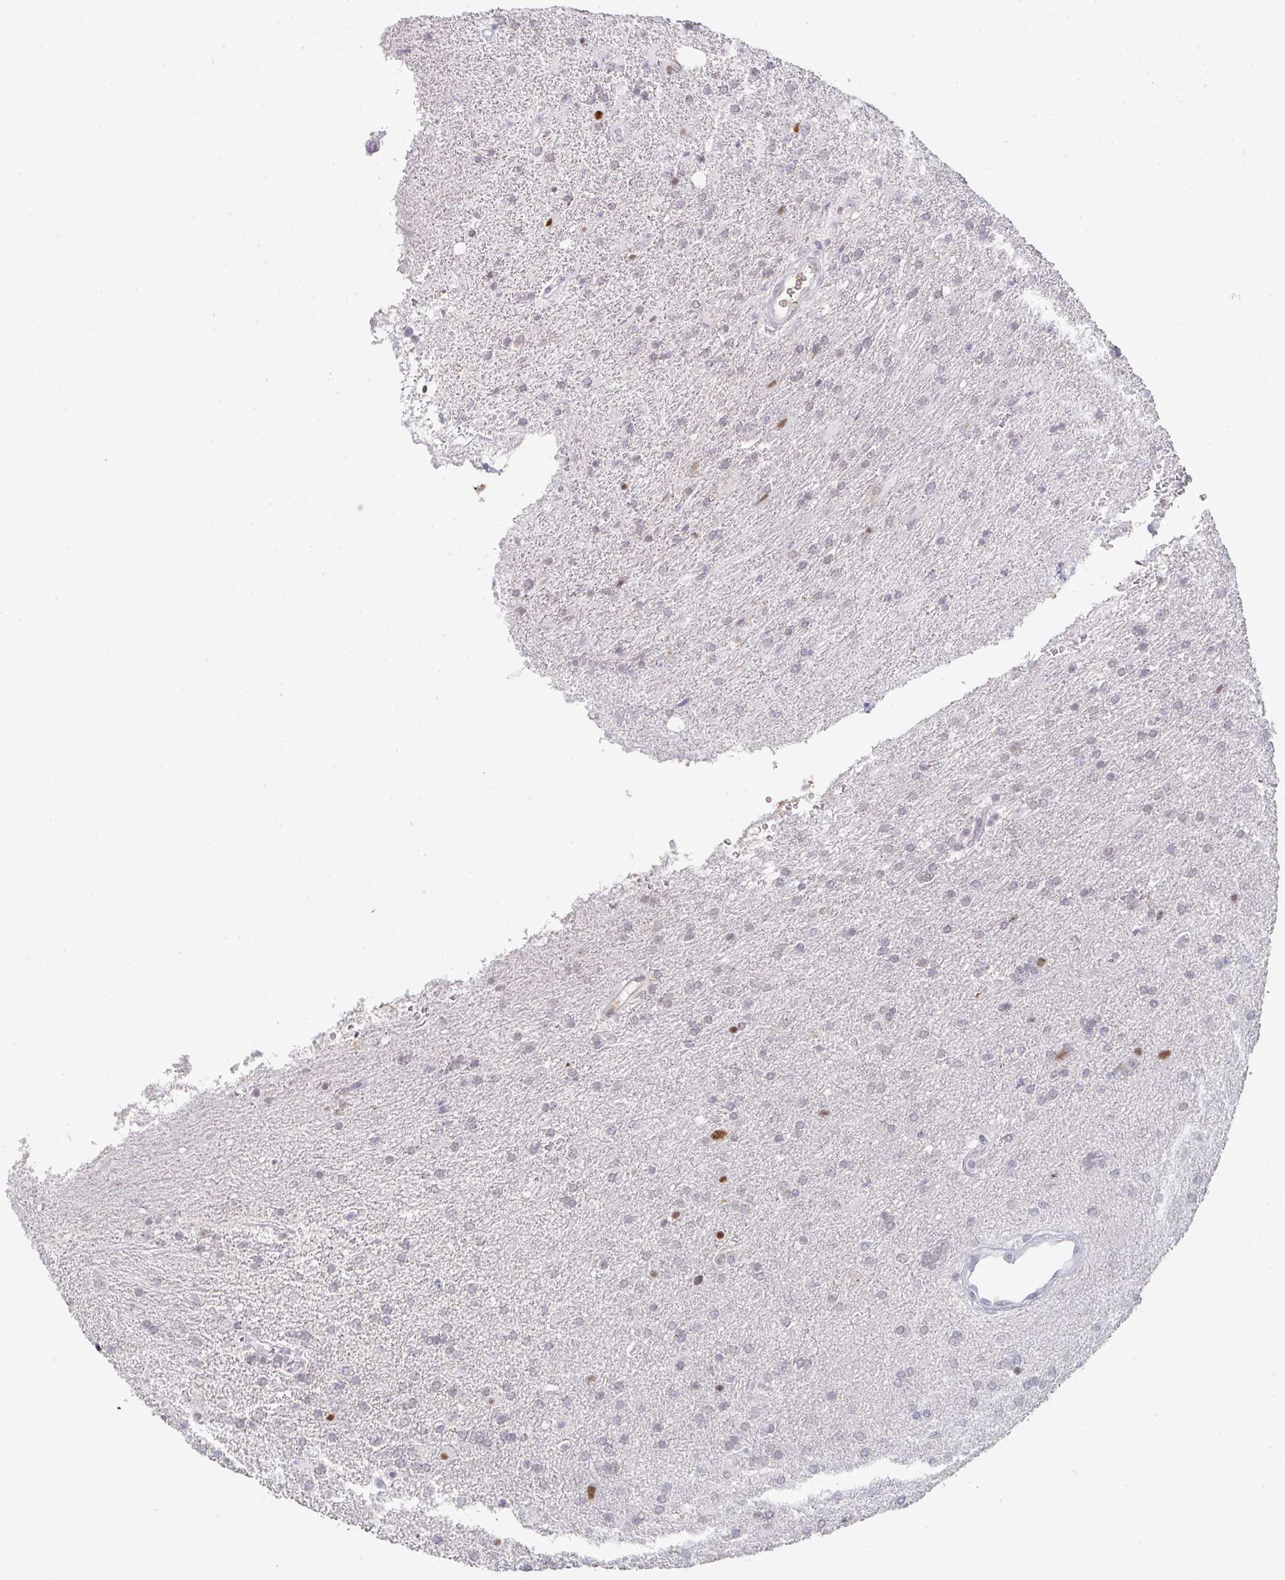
{"staining": {"intensity": "negative", "quantity": "none", "location": "none"}, "tissue": "glioma", "cell_type": "Tumor cells", "image_type": "cancer", "snomed": [{"axis": "morphology", "description": "Glioma, malignant, High grade"}, {"axis": "topography", "description": "Brain"}], "caption": "Glioma was stained to show a protein in brown. There is no significant expression in tumor cells.", "gene": "LIN54", "patient": {"sex": "male", "age": 56}}